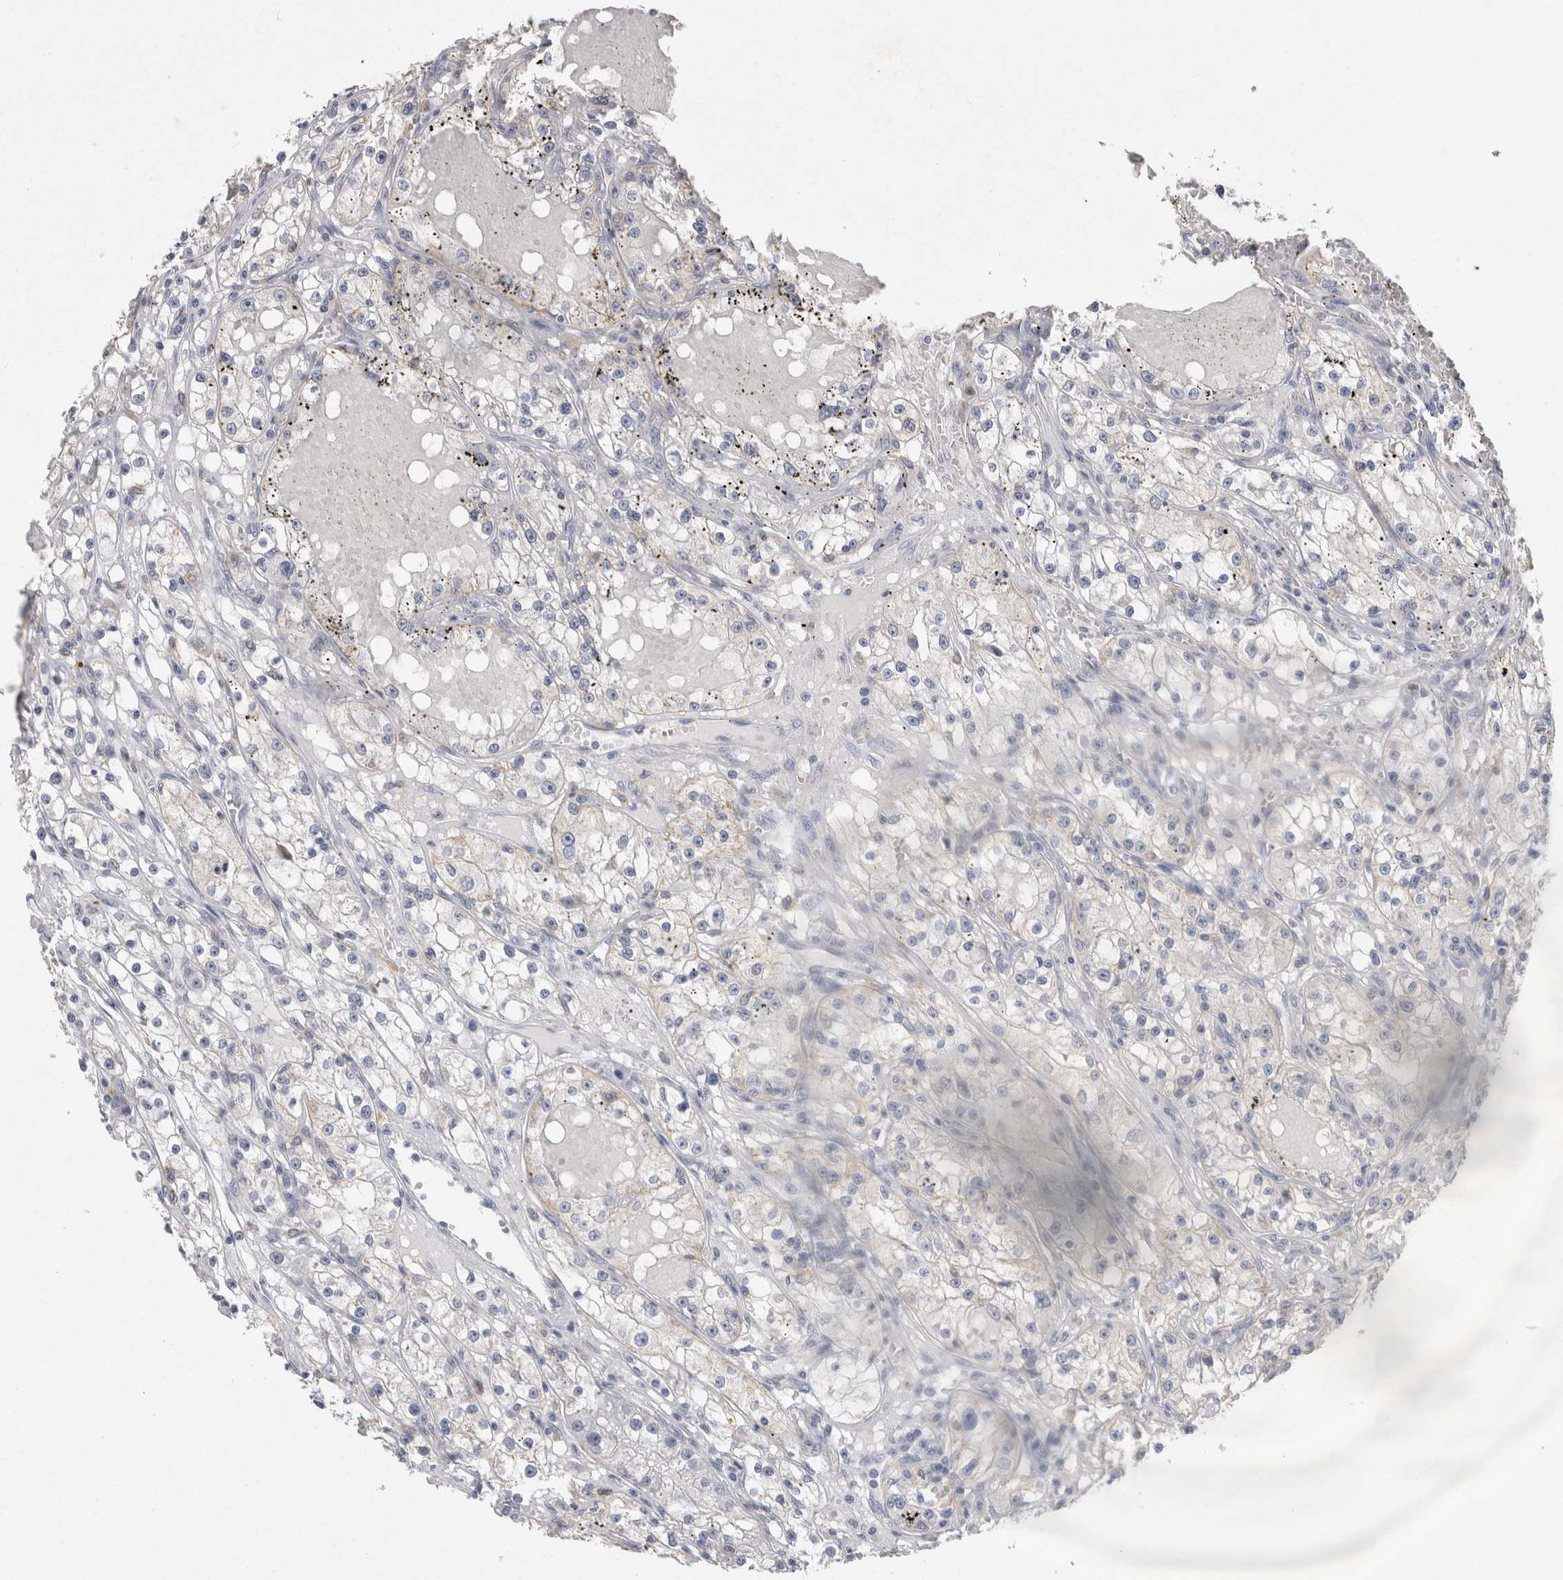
{"staining": {"intensity": "negative", "quantity": "none", "location": "none"}, "tissue": "renal cancer", "cell_type": "Tumor cells", "image_type": "cancer", "snomed": [{"axis": "morphology", "description": "Adenocarcinoma, NOS"}, {"axis": "topography", "description": "Kidney"}], "caption": "A micrograph of renal adenocarcinoma stained for a protein displays no brown staining in tumor cells. (Stains: DAB (3,3'-diaminobenzidine) IHC with hematoxylin counter stain, Microscopy: brightfield microscopy at high magnification).", "gene": "CNTFR", "patient": {"sex": "male", "age": 56}}